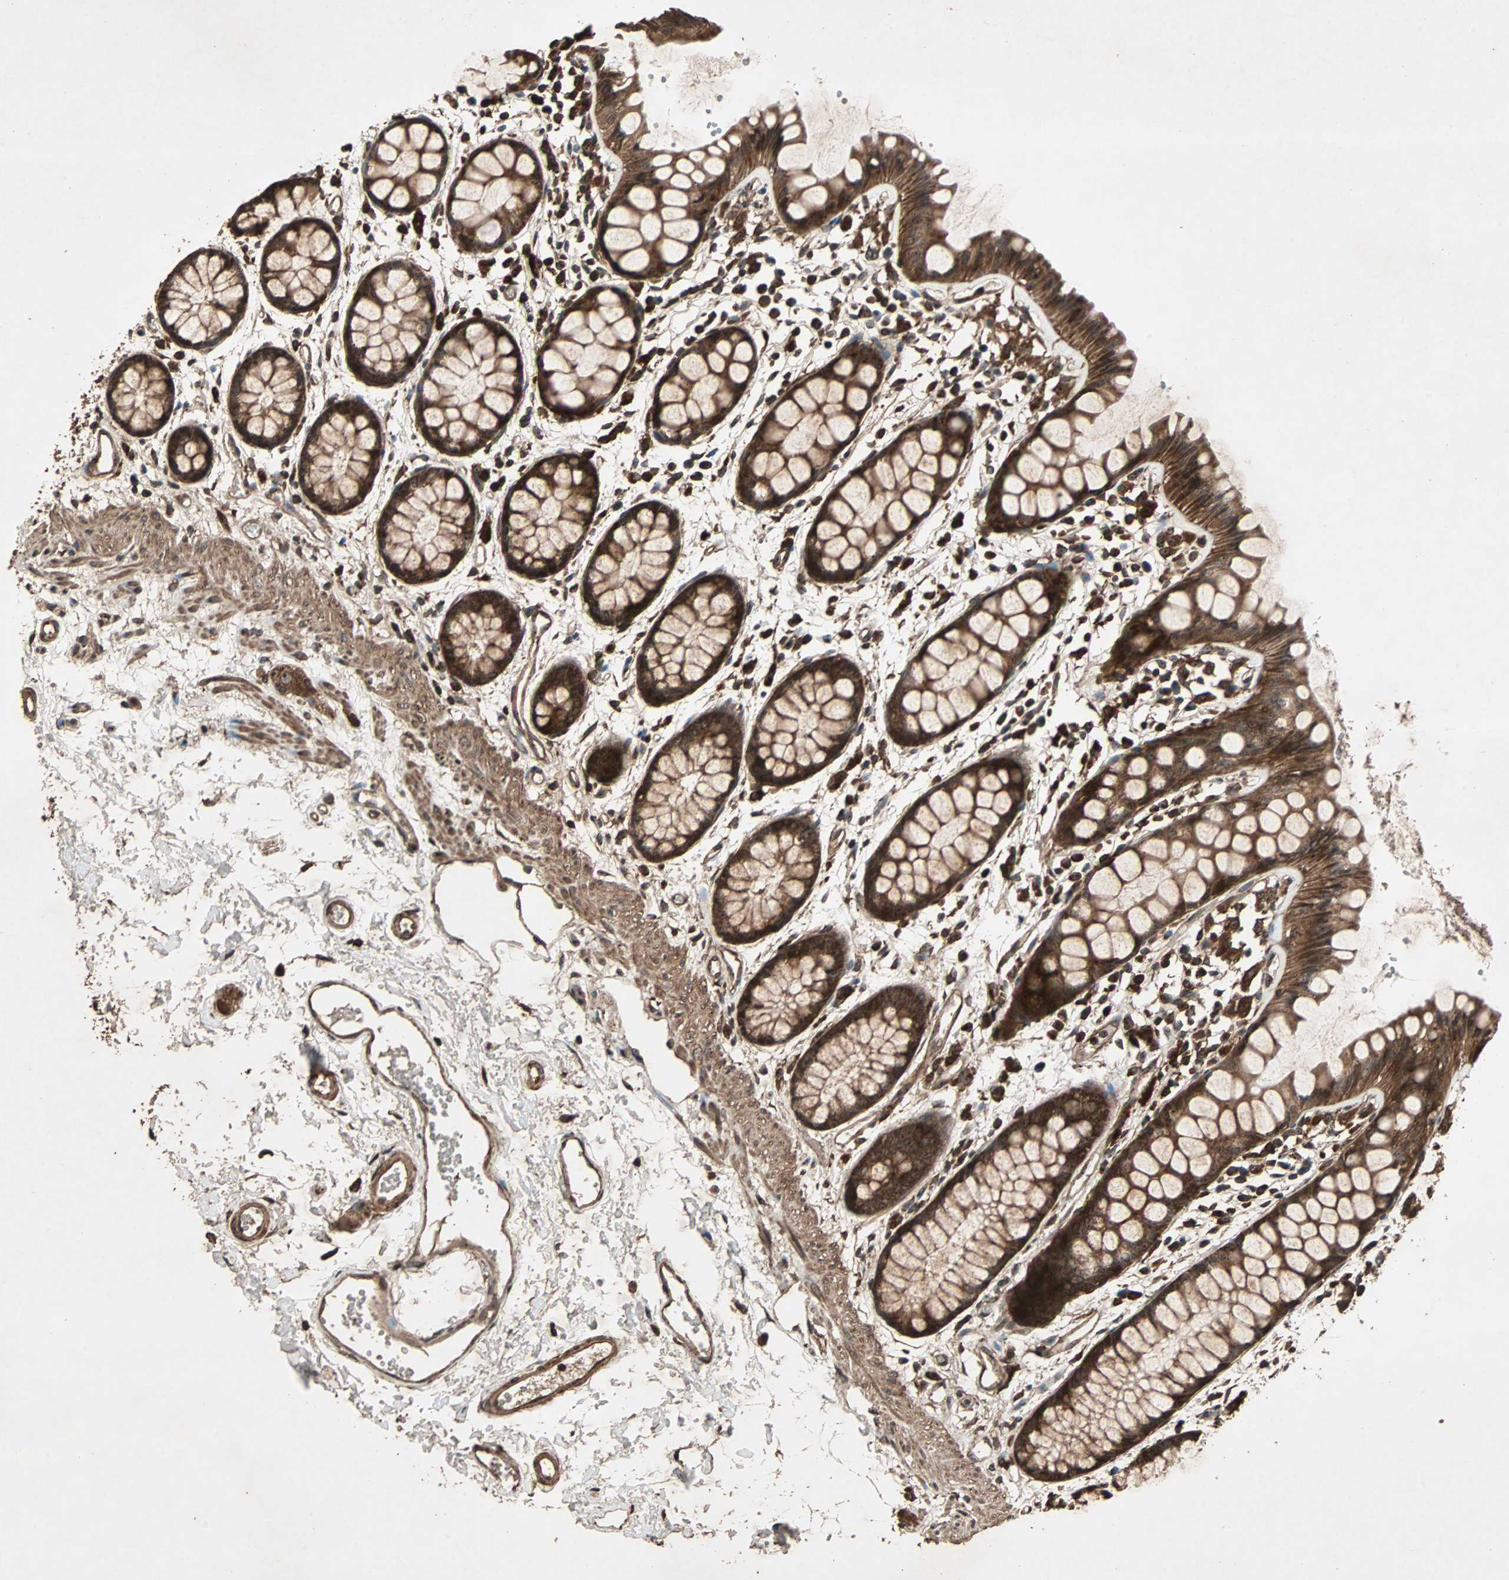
{"staining": {"intensity": "strong", "quantity": ">75%", "location": "cytoplasmic/membranous"}, "tissue": "rectum", "cell_type": "Glandular cells", "image_type": "normal", "snomed": [{"axis": "morphology", "description": "Normal tissue, NOS"}, {"axis": "topography", "description": "Rectum"}], "caption": "Protein expression analysis of benign rectum exhibits strong cytoplasmic/membranous expression in about >75% of glandular cells.", "gene": "LAMTOR5", "patient": {"sex": "female", "age": 66}}